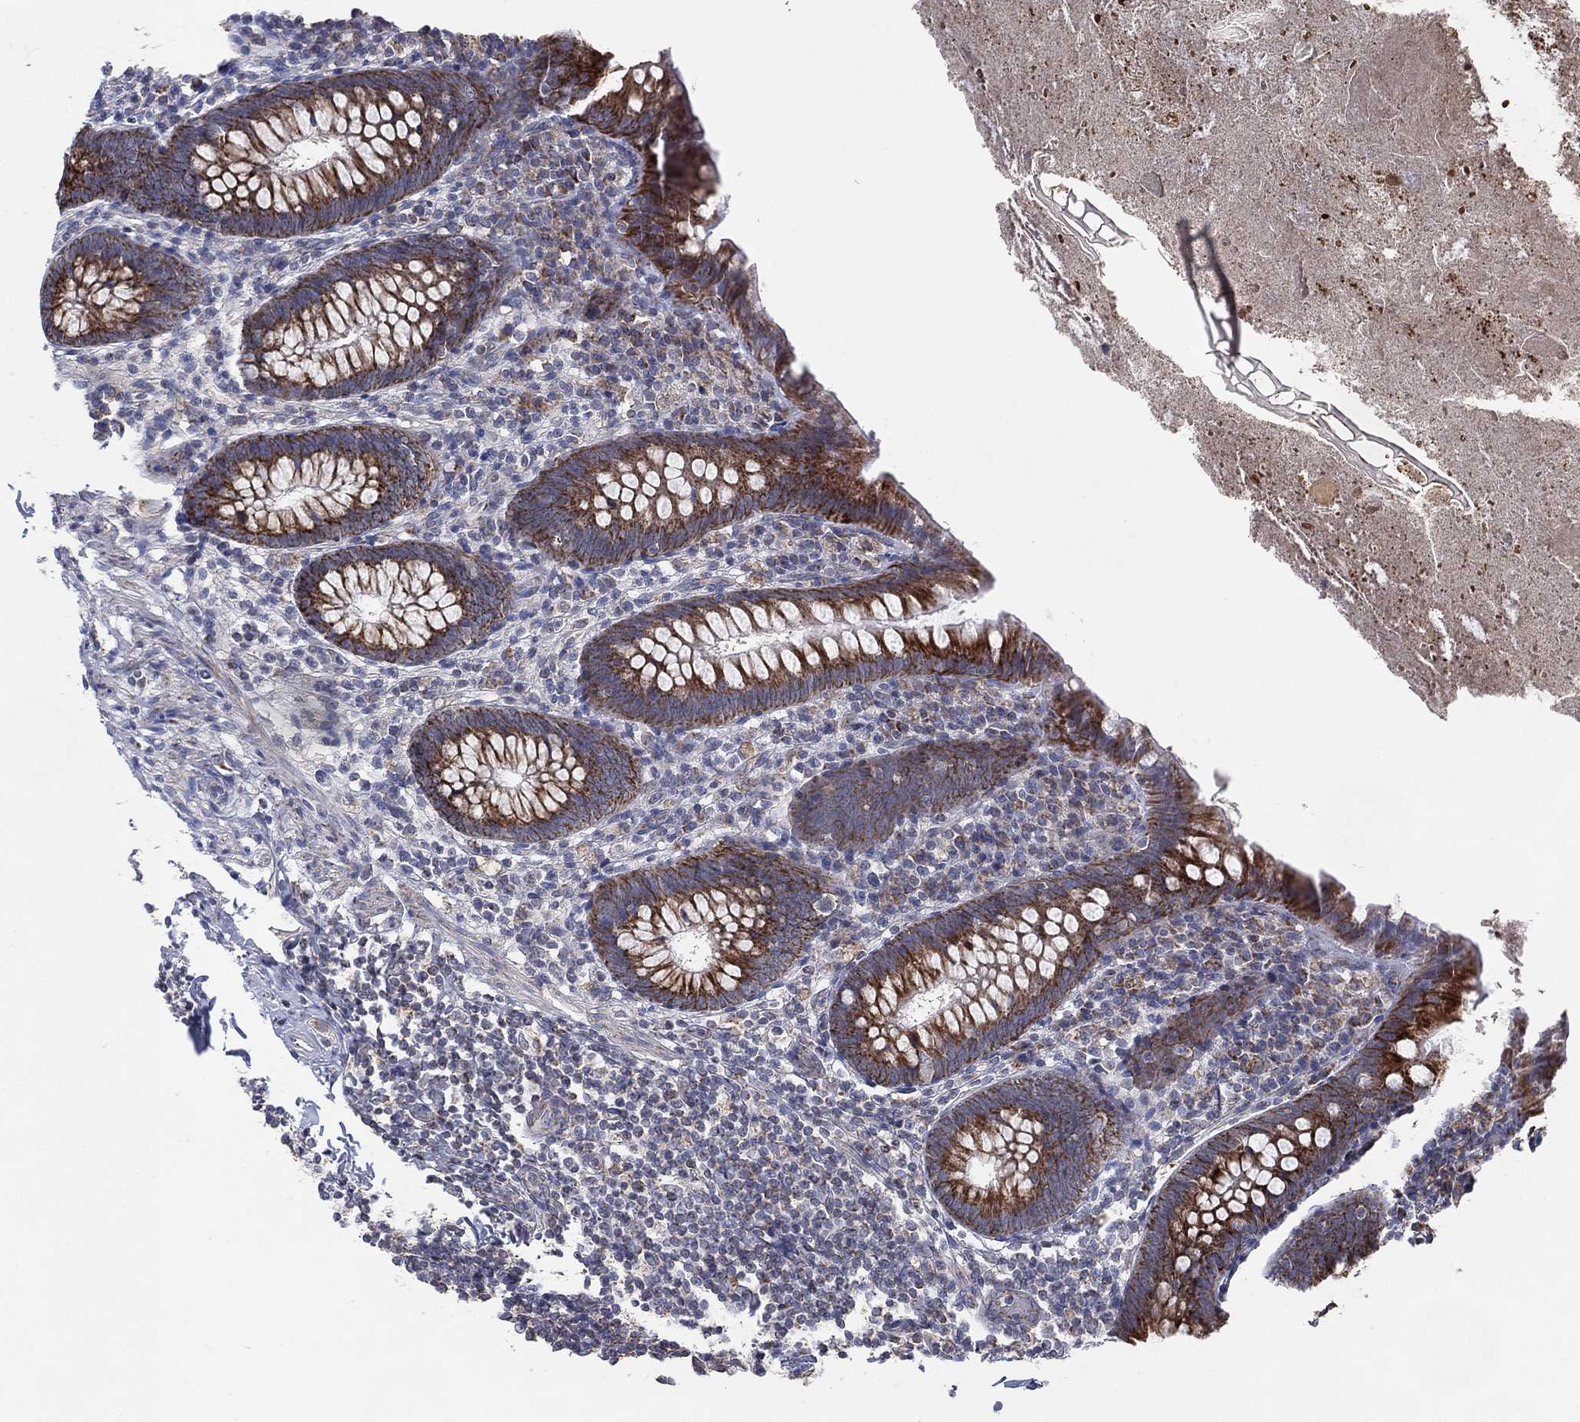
{"staining": {"intensity": "moderate", "quantity": "<25%", "location": "cytoplasmic/membranous"}, "tissue": "appendix", "cell_type": "Glandular cells", "image_type": "normal", "snomed": [{"axis": "morphology", "description": "Normal tissue, NOS"}, {"axis": "topography", "description": "Appendix"}], "caption": "Unremarkable appendix was stained to show a protein in brown. There is low levels of moderate cytoplasmic/membranous staining in approximately <25% of glandular cells. The staining is performed using DAB (3,3'-diaminobenzidine) brown chromogen to label protein expression. The nuclei are counter-stained blue using hematoxylin.", "gene": "PSMG4", "patient": {"sex": "male", "age": 47}}